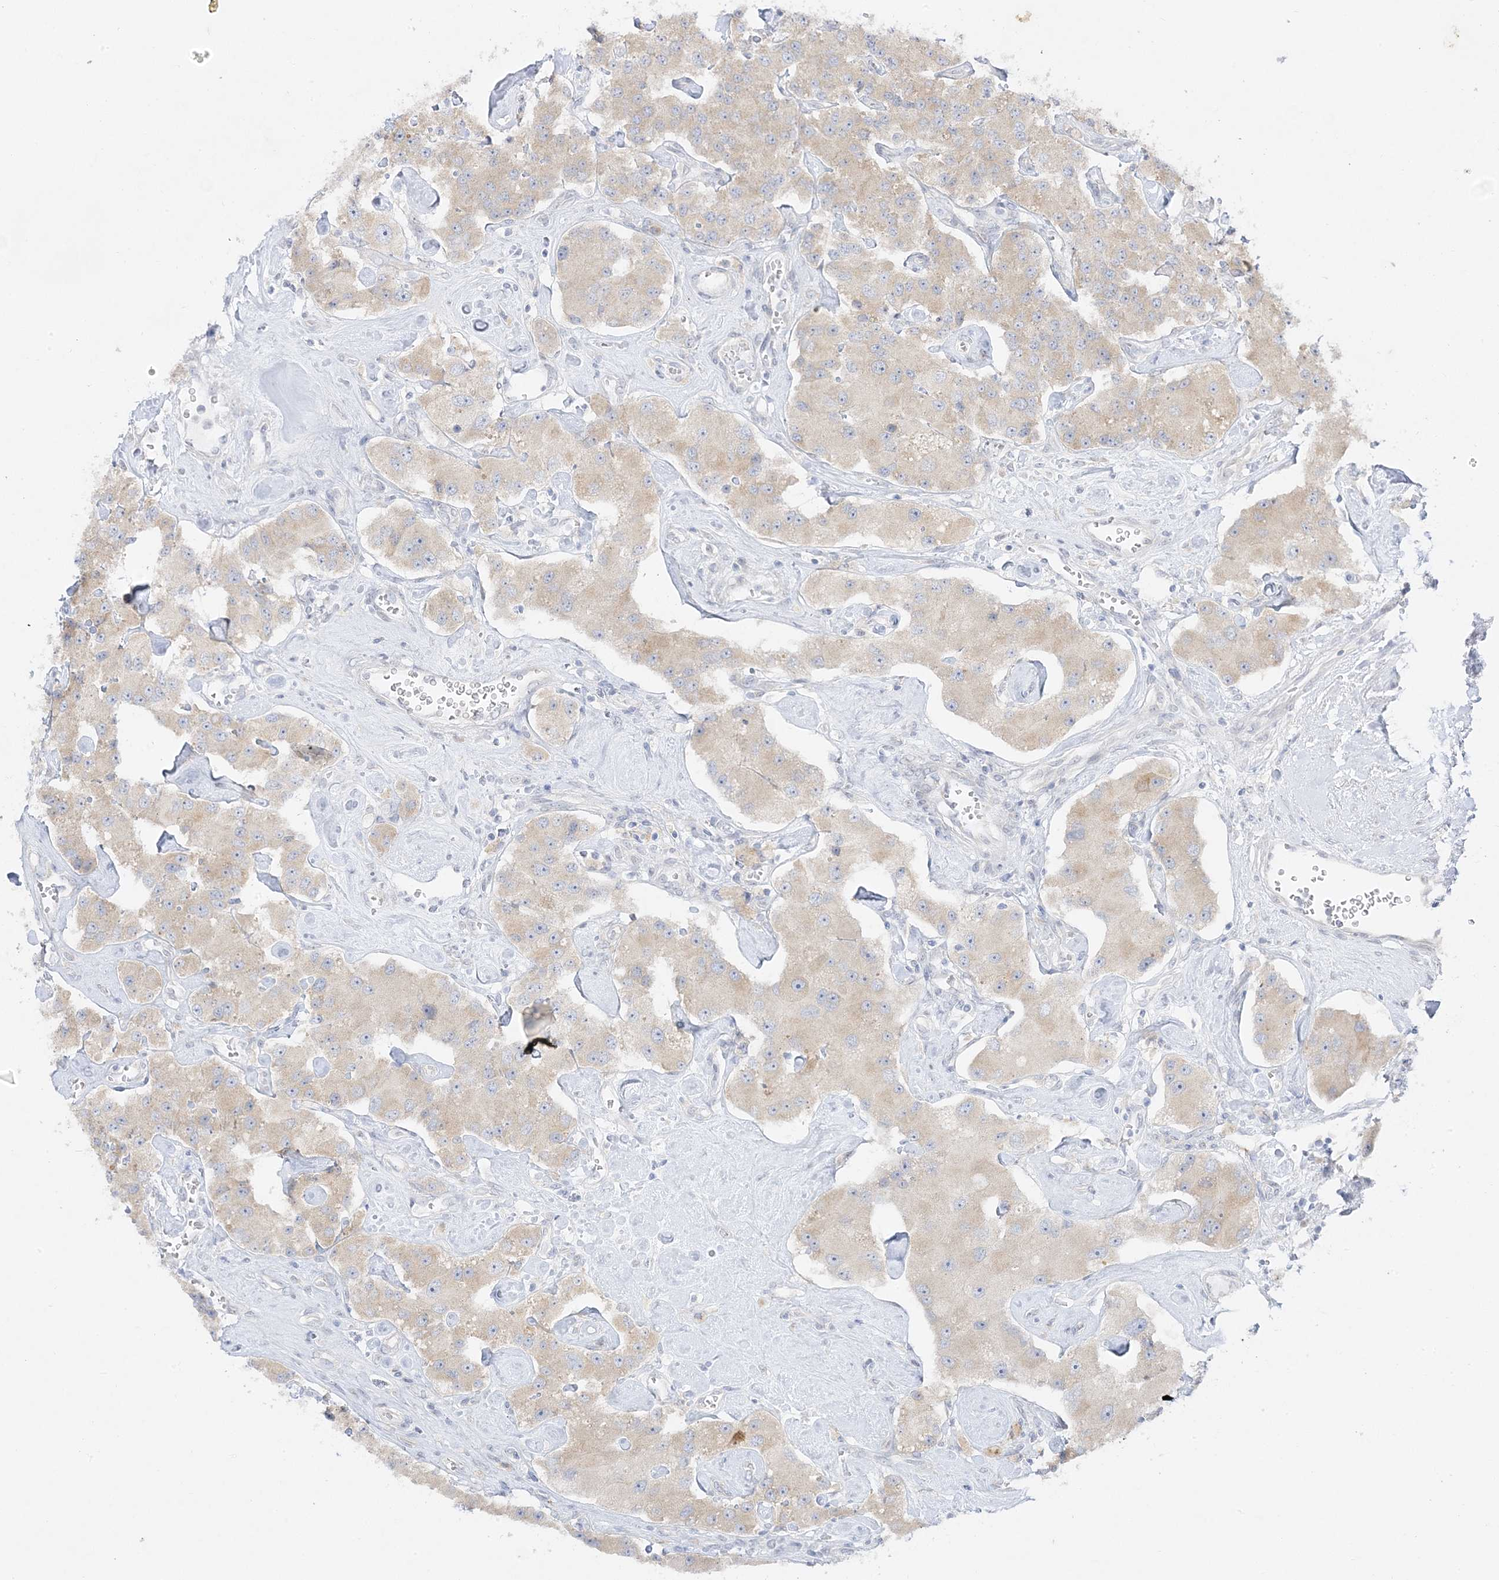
{"staining": {"intensity": "negative", "quantity": "none", "location": "none"}, "tissue": "carcinoid", "cell_type": "Tumor cells", "image_type": "cancer", "snomed": [{"axis": "morphology", "description": "Carcinoid, malignant, NOS"}, {"axis": "topography", "description": "Pancreas"}], "caption": "Immunohistochemistry (IHC) image of human malignant carcinoid stained for a protein (brown), which shows no staining in tumor cells. (DAB (3,3'-diaminobenzidine) immunohistochemistry, high magnification).", "gene": "C2CD2", "patient": {"sex": "male", "age": 41}}